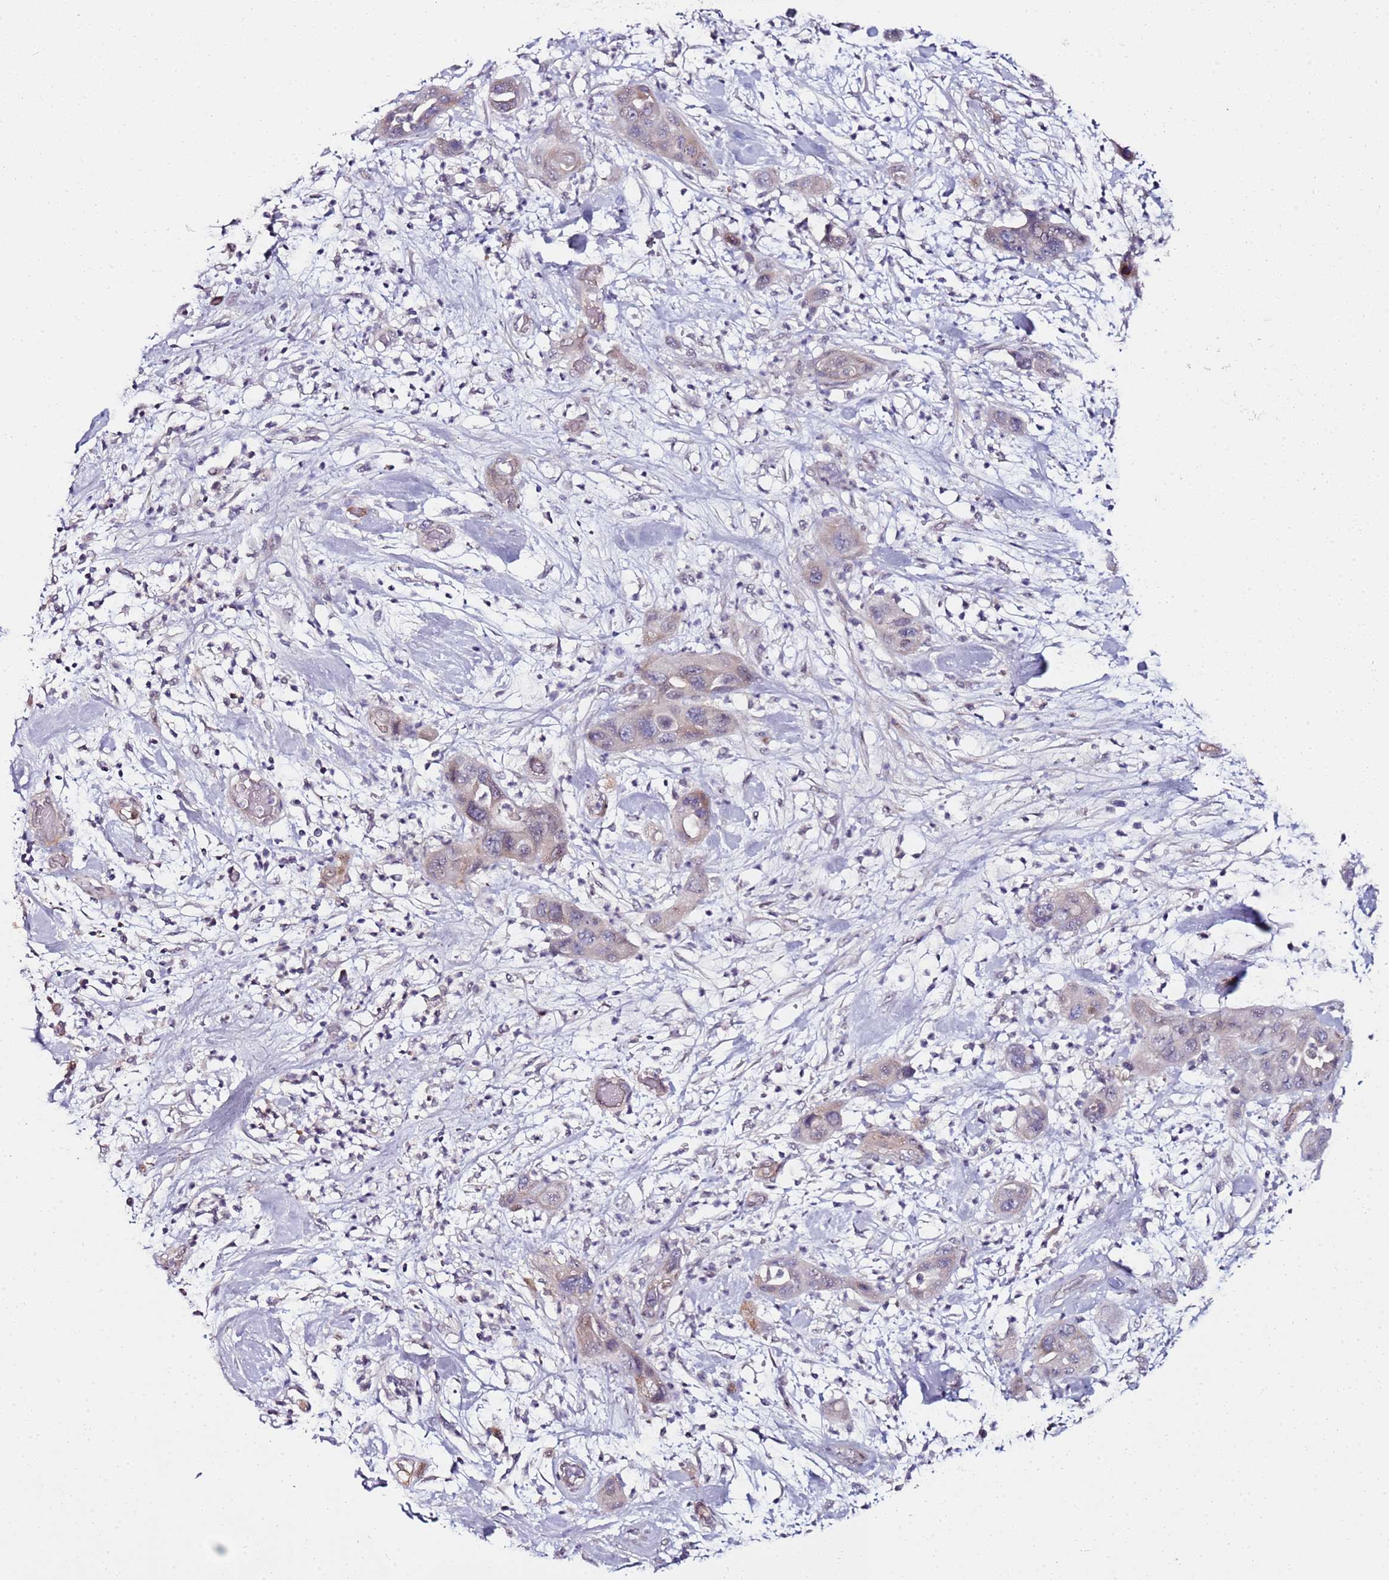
{"staining": {"intensity": "weak", "quantity": "<25%", "location": "cytoplasmic/membranous"}, "tissue": "pancreatic cancer", "cell_type": "Tumor cells", "image_type": "cancer", "snomed": [{"axis": "morphology", "description": "Adenocarcinoma, NOS"}, {"axis": "topography", "description": "Pancreas"}], "caption": "This is a photomicrograph of immunohistochemistry (IHC) staining of adenocarcinoma (pancreatic), which shows no positivity in tumor cells. The staining is performed using DAB (3,3'-diaminobenzidine) brown chromogen with nuclei counter-stained in using hematoxylin.", "gene": "DUSP28", "patient": {"sex": "female", "age": 71}}